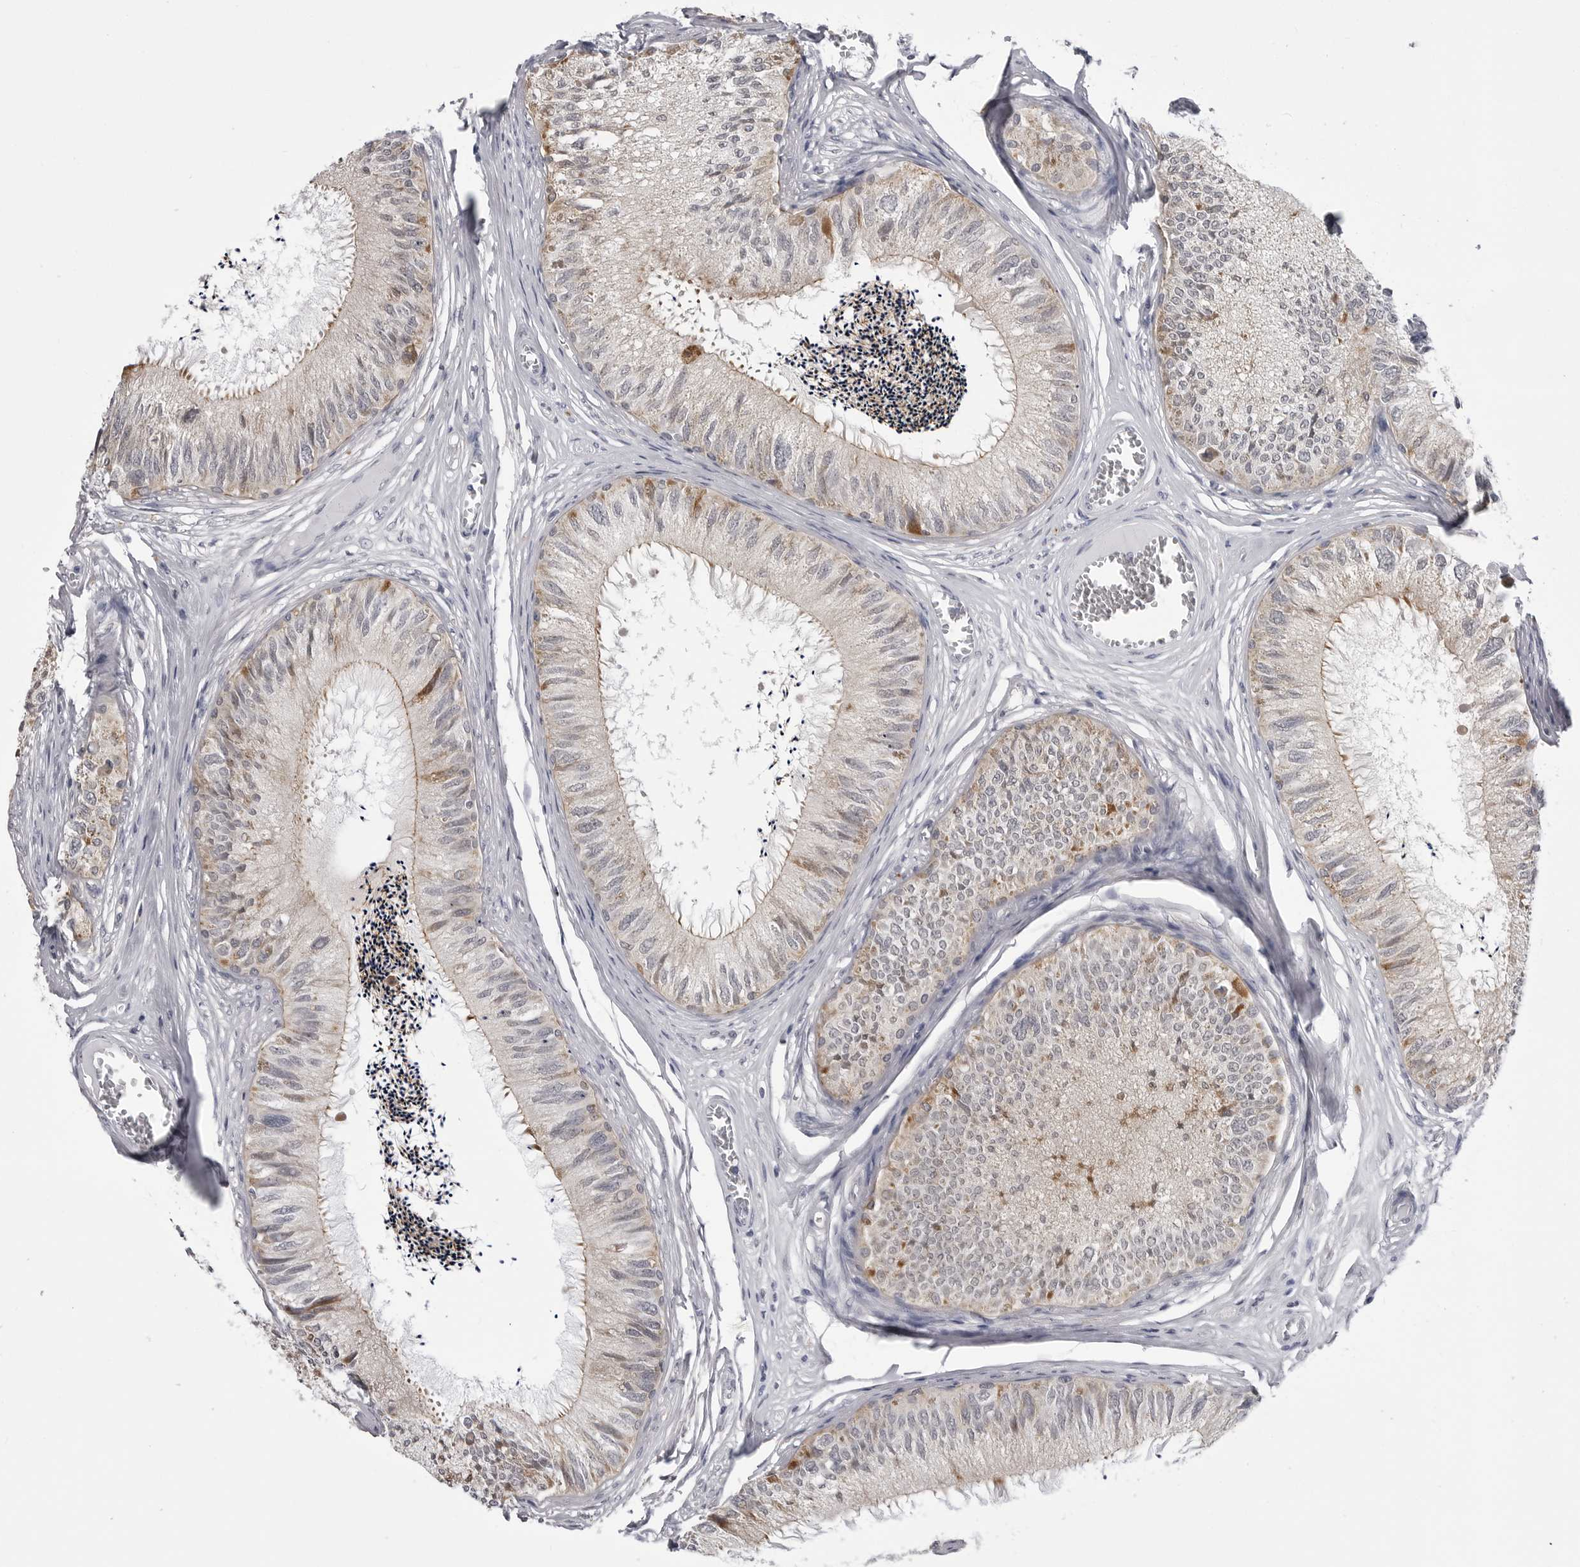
{"staining": {"intensity": "moderate", "quantity": "25%-75%", "location": "cytoplasmic/membranous"}, "tissue": "epididymis", "cell_type": "Glandular cells", "image_type": "normal", "snomed": [{"axis": "morphology", "description": "Normal tissue, NOS"}, {"axis": "topography", "description": "Epididymis"}], "caption": "Immunohistochemical staining of unremarkable epididymis reveals moderate cytoplasmic/membranous protein staining in about 25%-75% of glandular cells. Using DAB (brown) and hematoxylin (blue) stains, captured at high magnification using brightfield microscopy.", "gene": "FH", "patient": {"sex": "male", "age": 79}}